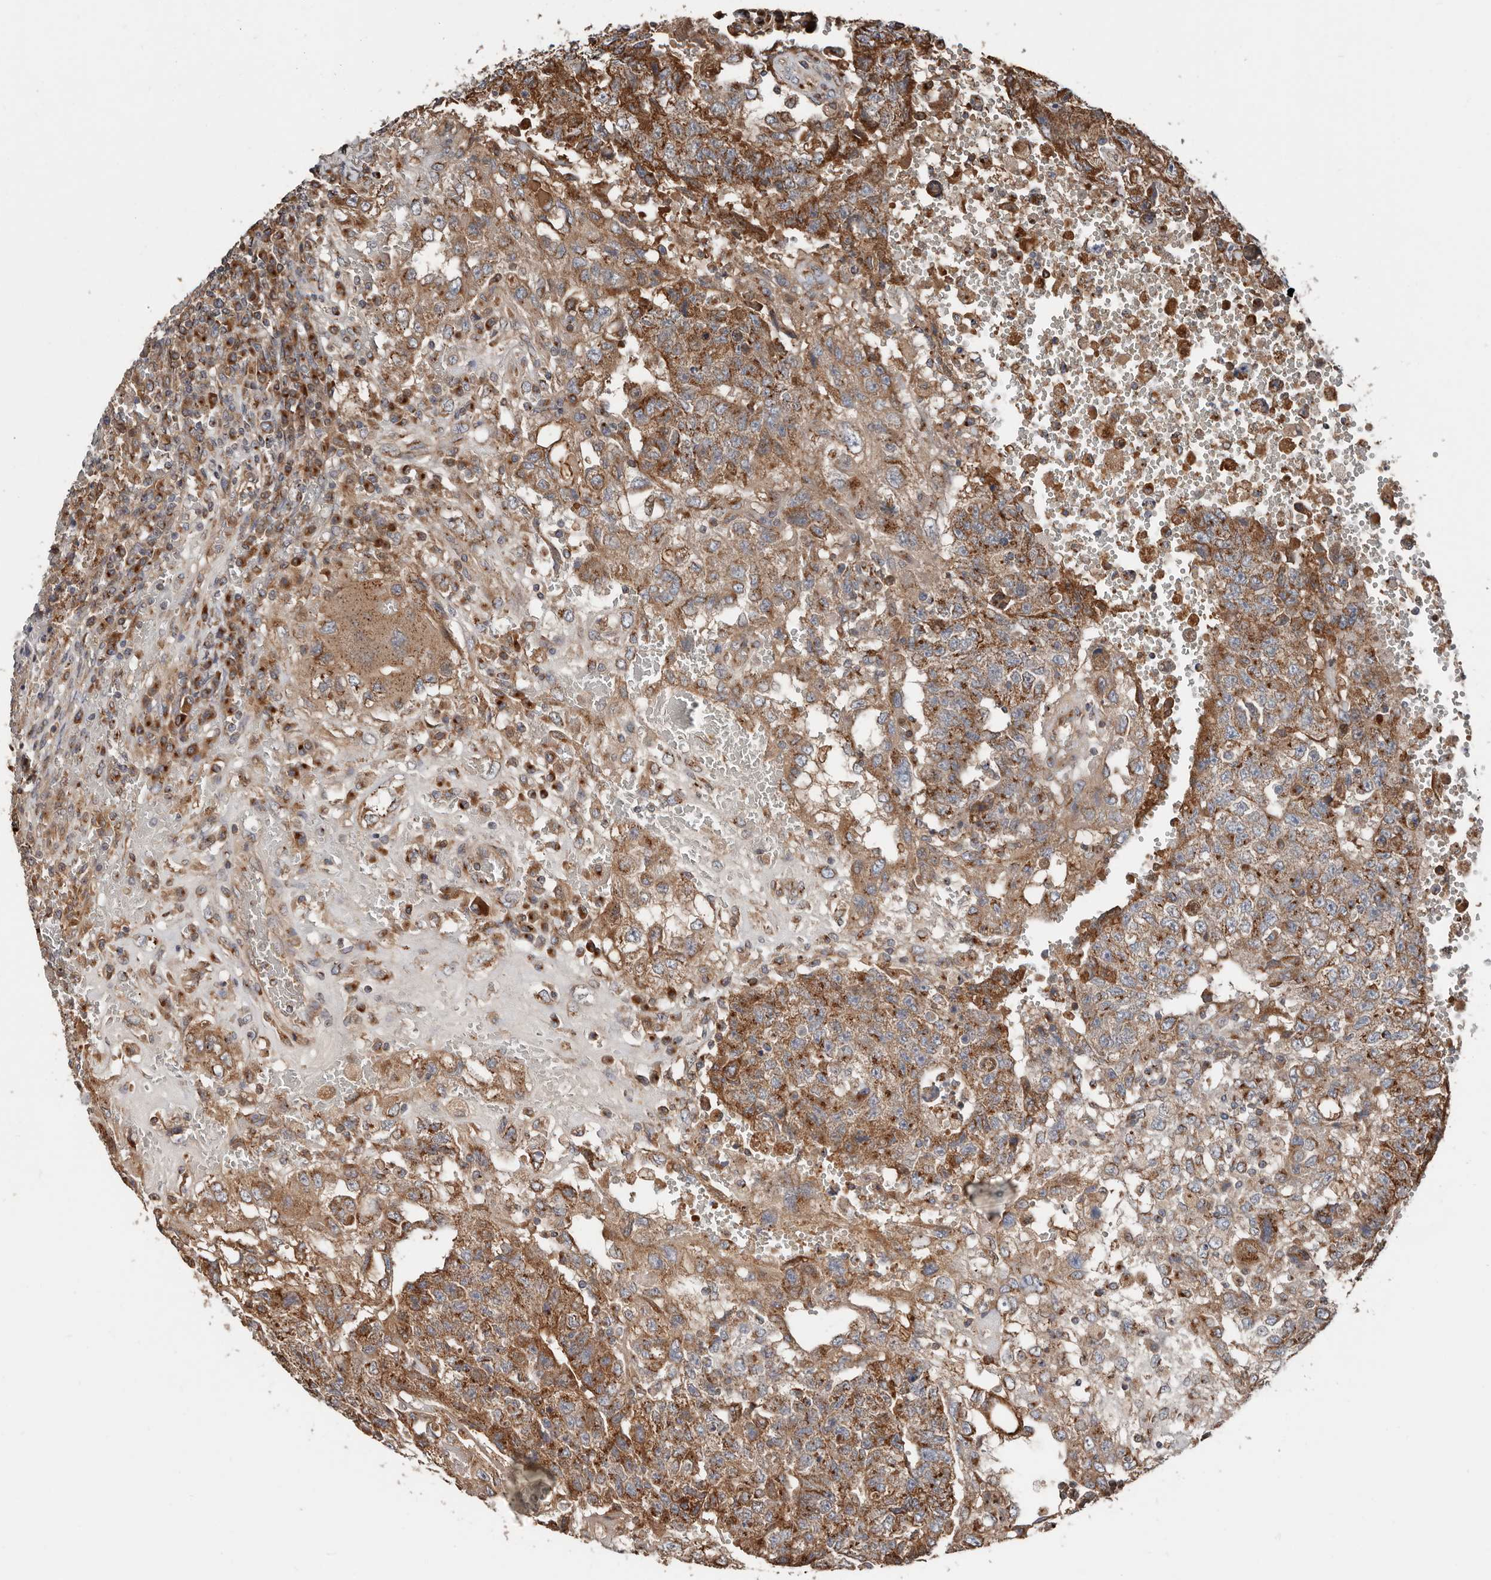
{"staining": {"intensity": "moderate", "quantity": ">75%", "location": "cytoplasmic/membranous"}, "tissue": "testis cancer", "cell_type": "Tumor cells", "image_type": "cancer", "snomed": [{"axis": "morphology", "description": "Carcinoma, Embryonal, NOS"}, {"axis": "topography", "description": "Testis"}], "caption": "Immunohistochemical staining of human embryonal carcinoma (testis) shows medium levels of moderate cytoplasmic/membranous protein staining in about >75% of tumor cells.", "gene": "COG1", "patient": {"sex": "male", "age": 26}}